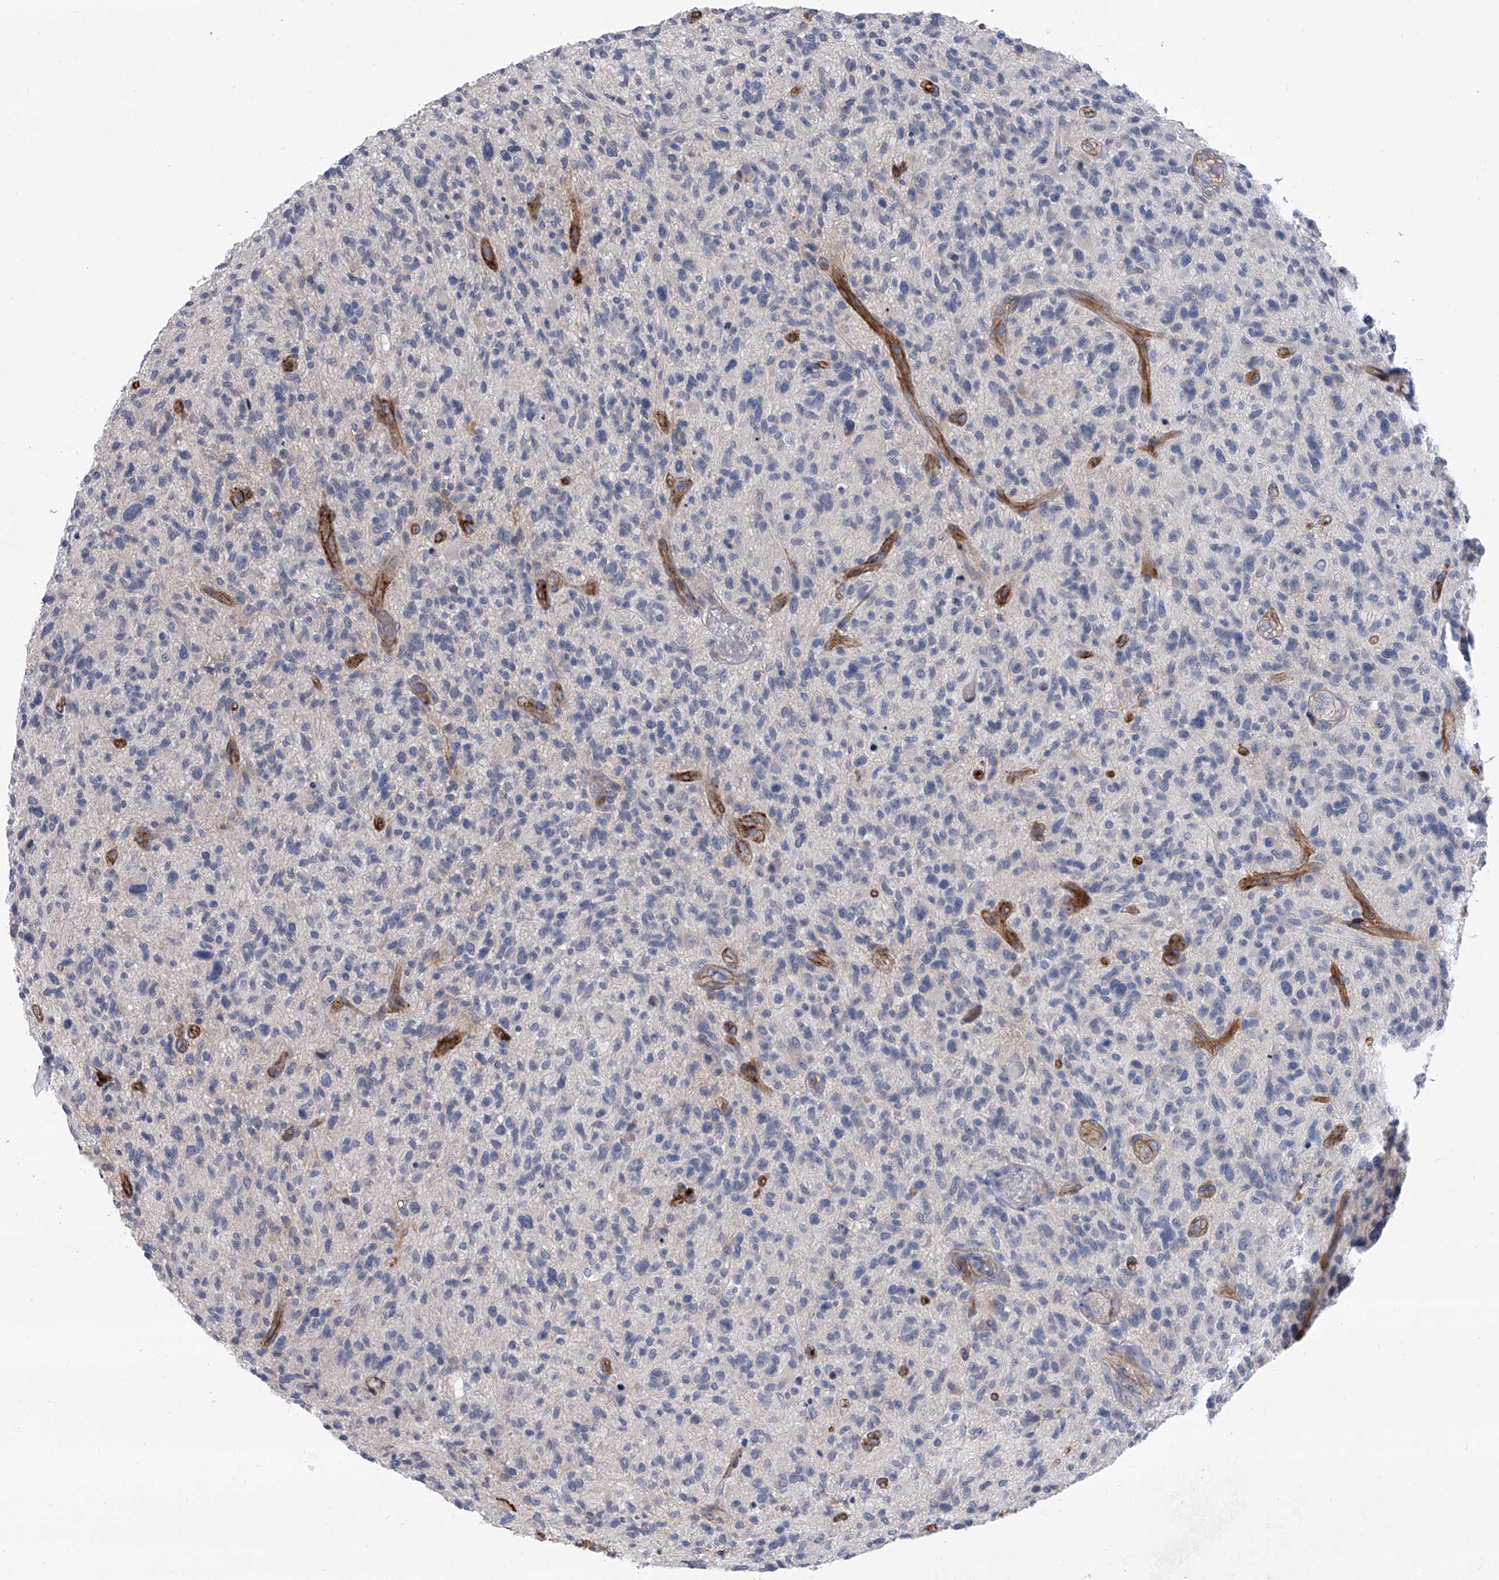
{"staining": {"intensity": "negative", "quantity": "none", "location": "none"}, "tissue": "glioma", "cell_type": "Tumor cells", "image_type": "cancer", "snomed": [{"axis": "morphology", "description": "Glioma, malignant, High grade"}, {"axis": "topography", "description": "Brain"}], "caption": "Glioma was stained to show a protein in brown. There is no significant expression in tumor cells.", "gene": "ALG14", "patient": {"sex": "male", "age": 47}}